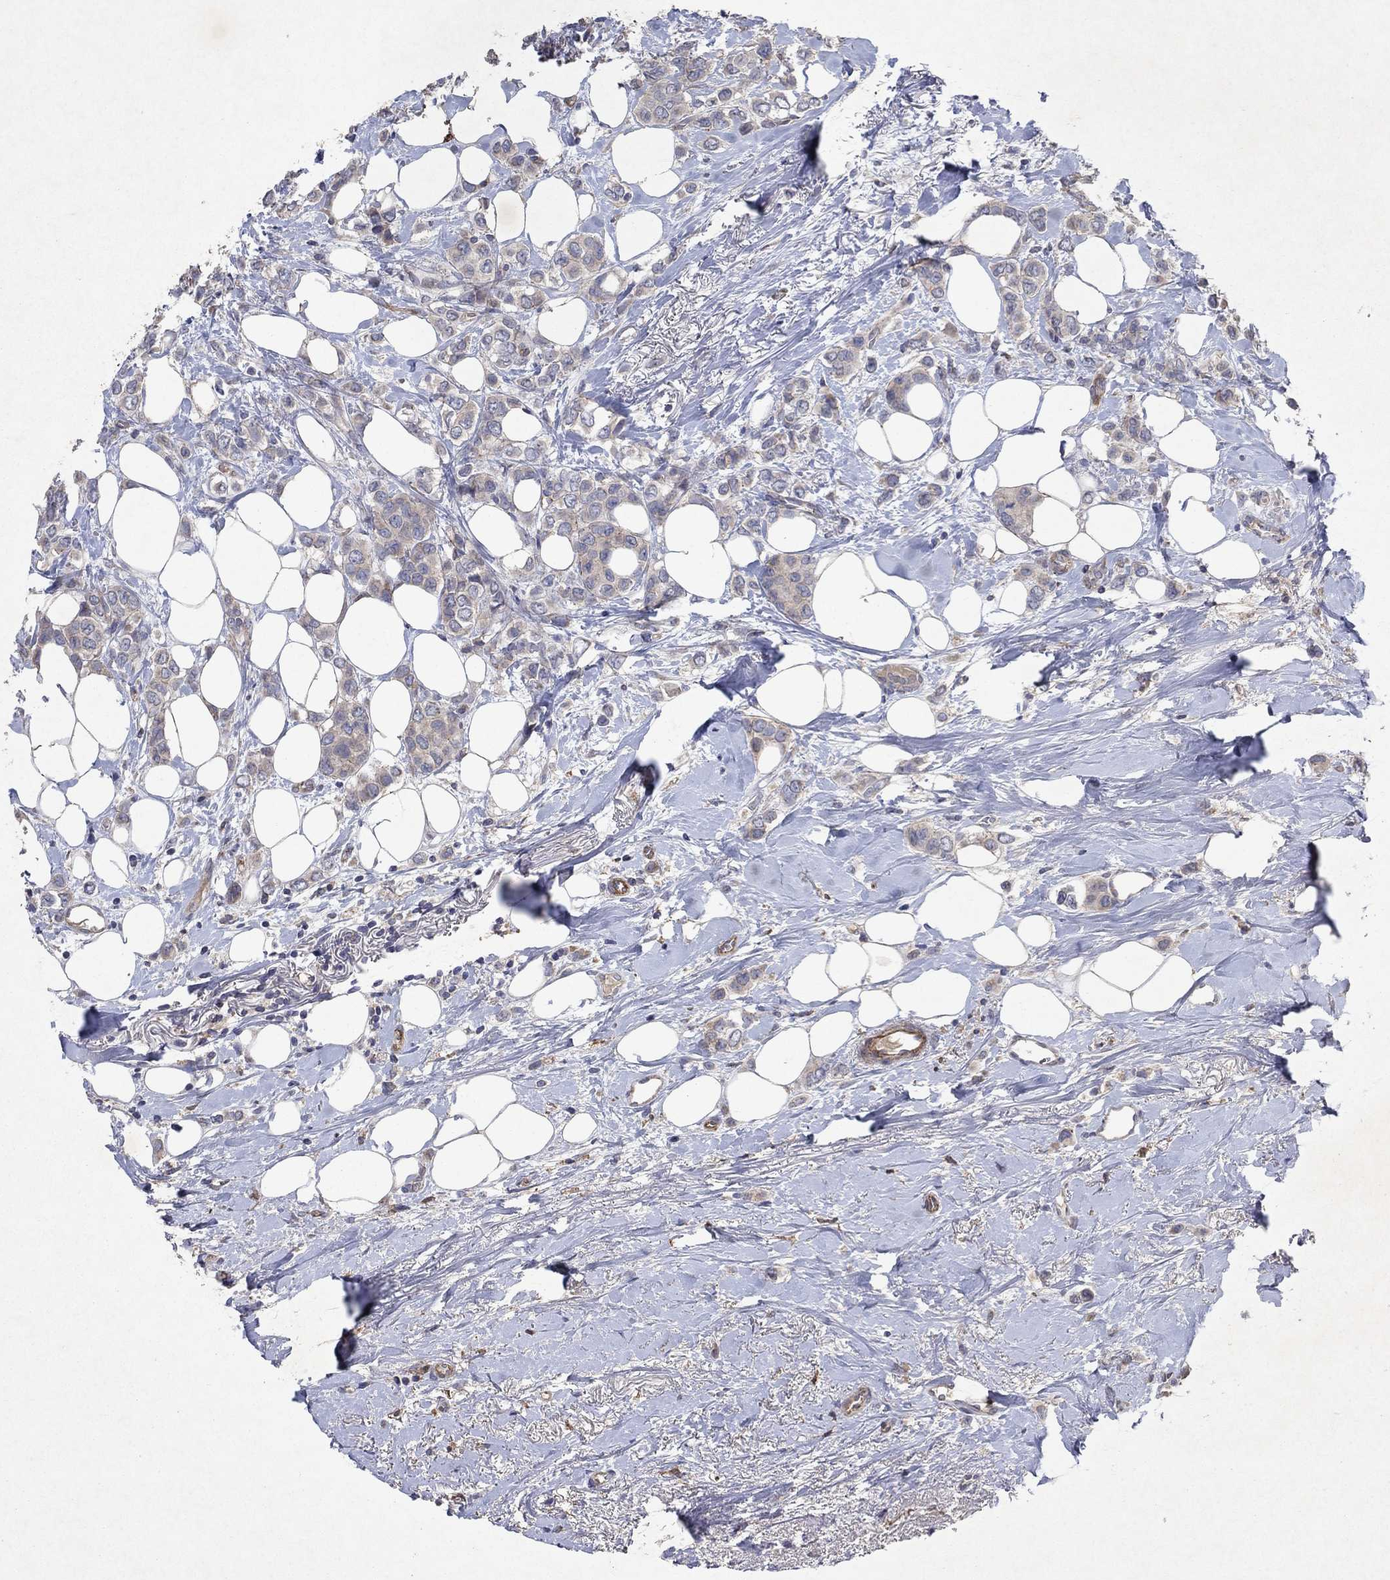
{"staining": {"intensity": "weak", "quantity": "25%-75%", "location": "cytoplasmic/membranous"}, "tissue": "breast cancer", "cell_type": "Tumor cells", "image_type": "cancer", "snomed": [{"axis": "morphology", "description": "Lobular carcinoma"}, {"axis": "topography", "description": "Breast"}], "caption": "Brown immunohistochemical staining in human breast cancer (lobular carcinoma) displays weak cytoplasmic/membranous expression in about 25%-75% of tumor cells.", "gene": "FRG1", "patient": {"sex": "female", "age": 66}}